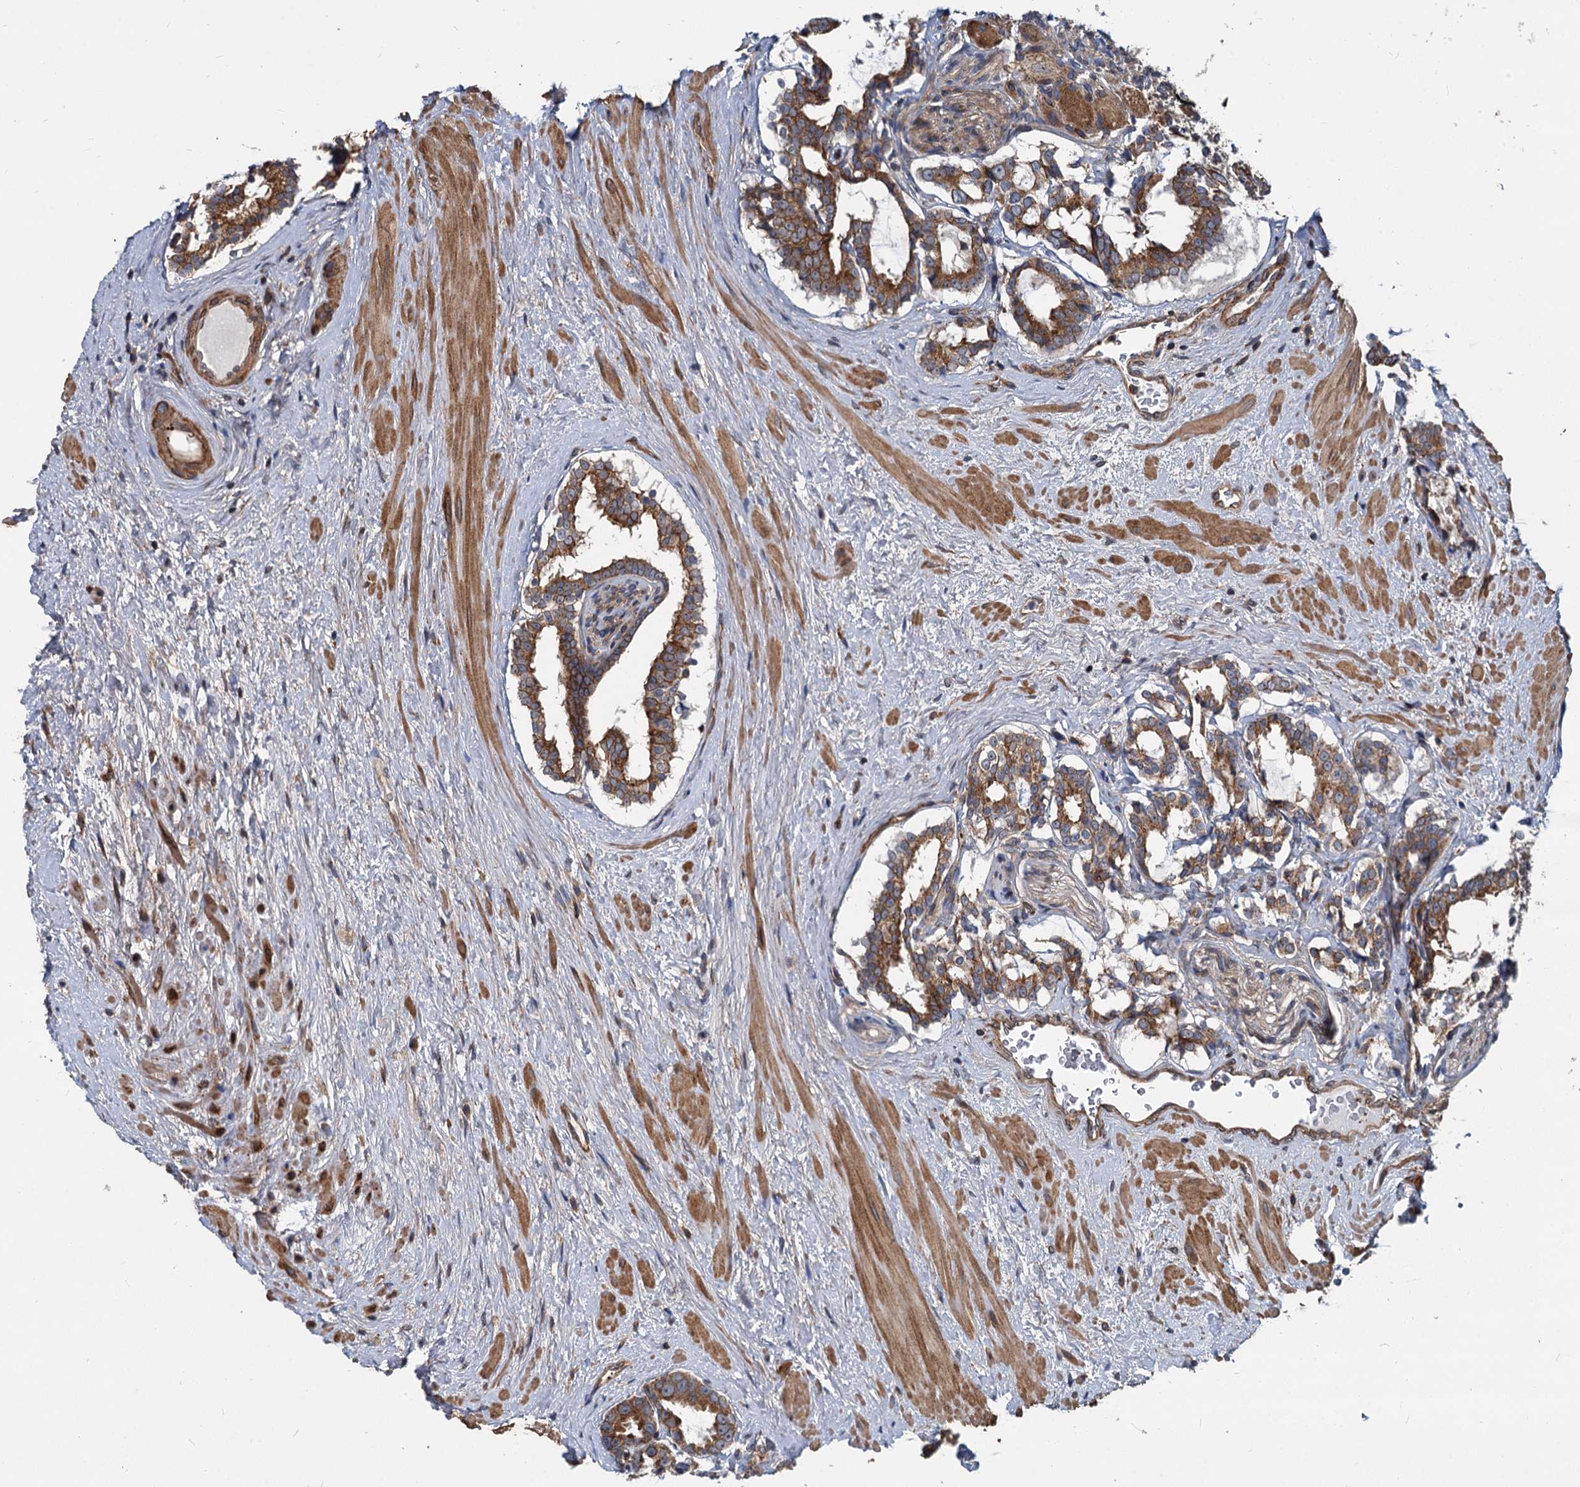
{"staining": {"intensity": "strong", "quantity": ">75%", "location": "cytoplasmic/membranous"}, "tissue": "prostate cancer", "cell_type": "Tumor cells", "image_type": "cancer", "snomed": [{"axis": "morphology", "description": "Adenocarcinoma, High grade"}, {"axis": "topography", "description": "Prostate"}], "caption": "A brown stain highlights strong cytoplasmic/membranous positivity of a protein in human prostate high-grade adenocarcinoma tumor cells. The protein is shown in brown color, while the nuclei are stained blue.", "gene": "STIM1", "patient": {"sex": "male", "age": 58}}